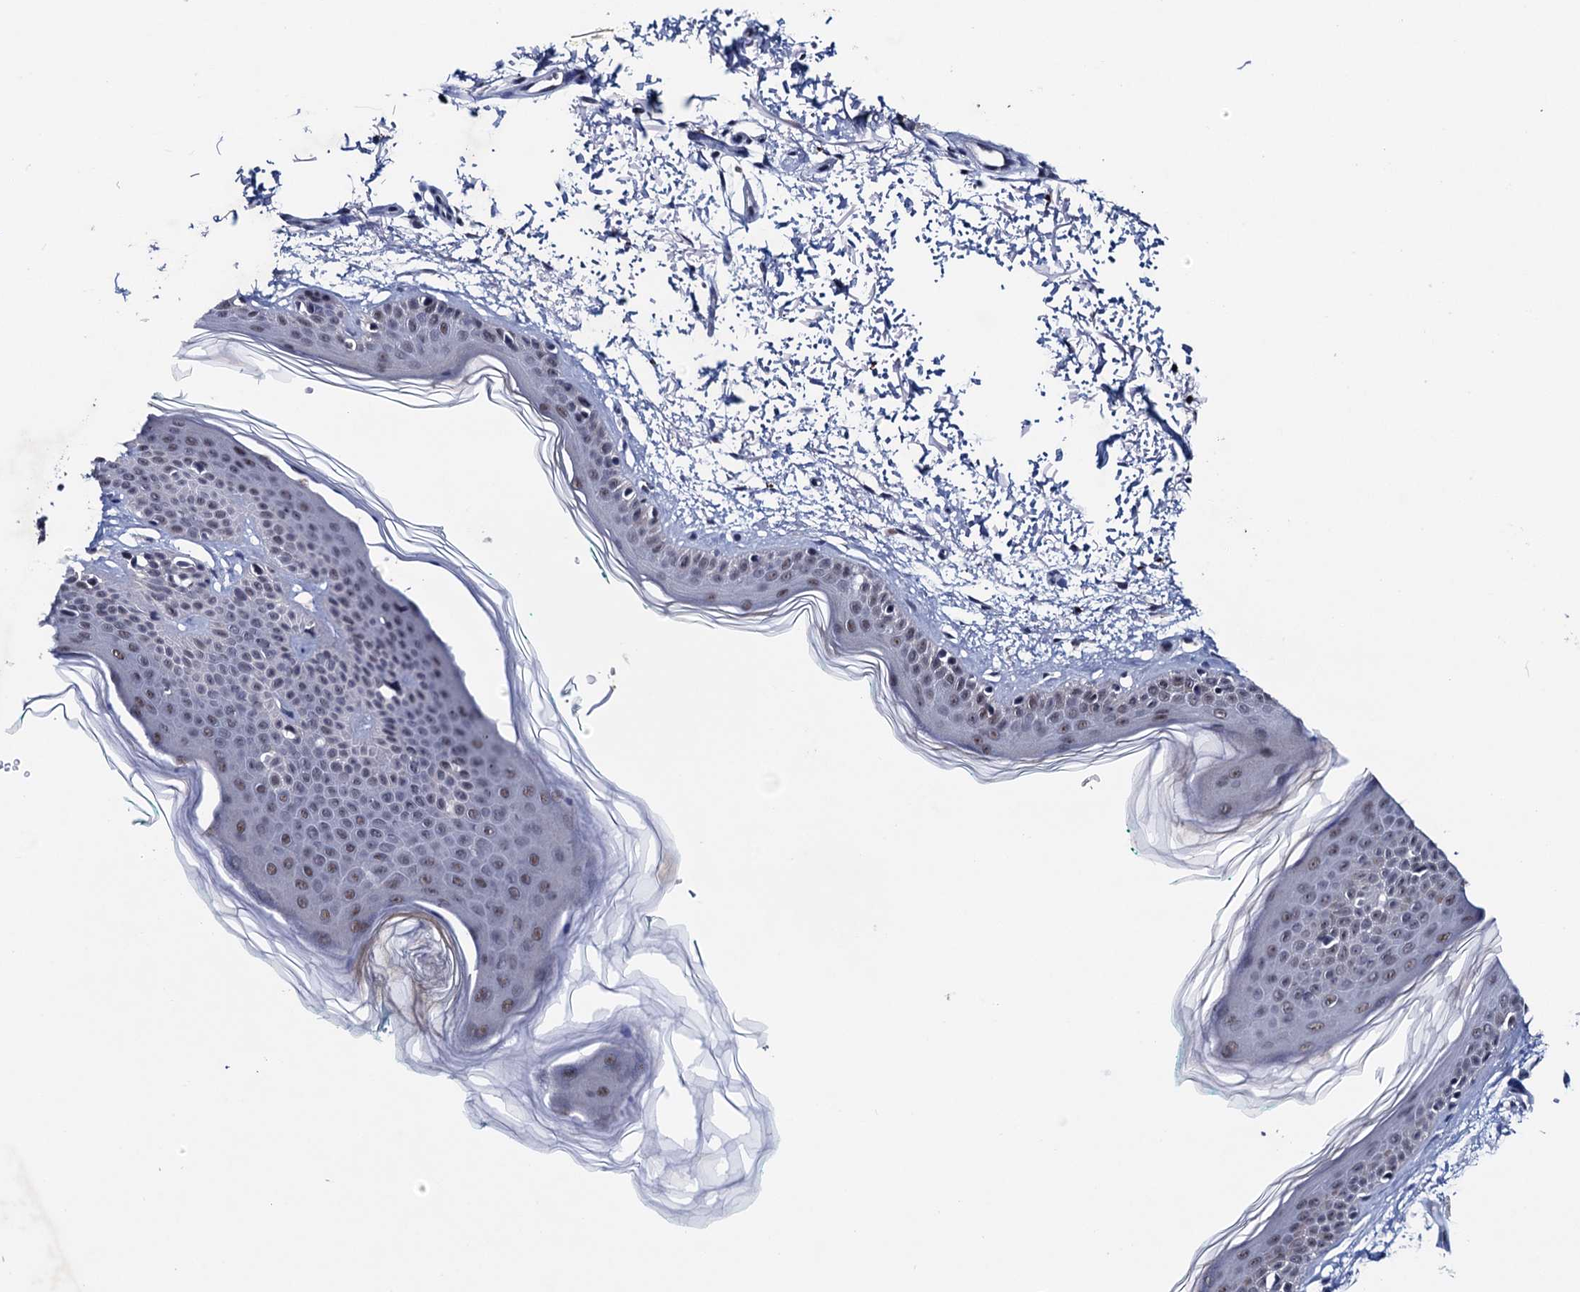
{"staining": {"intensity": "negative", "quantity": "none", "location": "none"}, "tissue": "skin", "cell_type": "Fibroblasts", "image_type": "normal", "snomed": [{"axis": "morphology", "description": "Normal tissue, NOS"}, {"axis": "topography", "description": "Skin"}], "caption": "An IHC photomicrograph of unremarkable skin is shown. There is no staining in fibroblasts of skin. Brightfield microscopy of immunohistochemistry (IHC) stained with DAB (3,3'-diaminobenzidine) (brown) and hematoxylin (blue), captured at high magnification.", "gene": "FNBP4", "patient": {"sex": "male", "age": 66}}